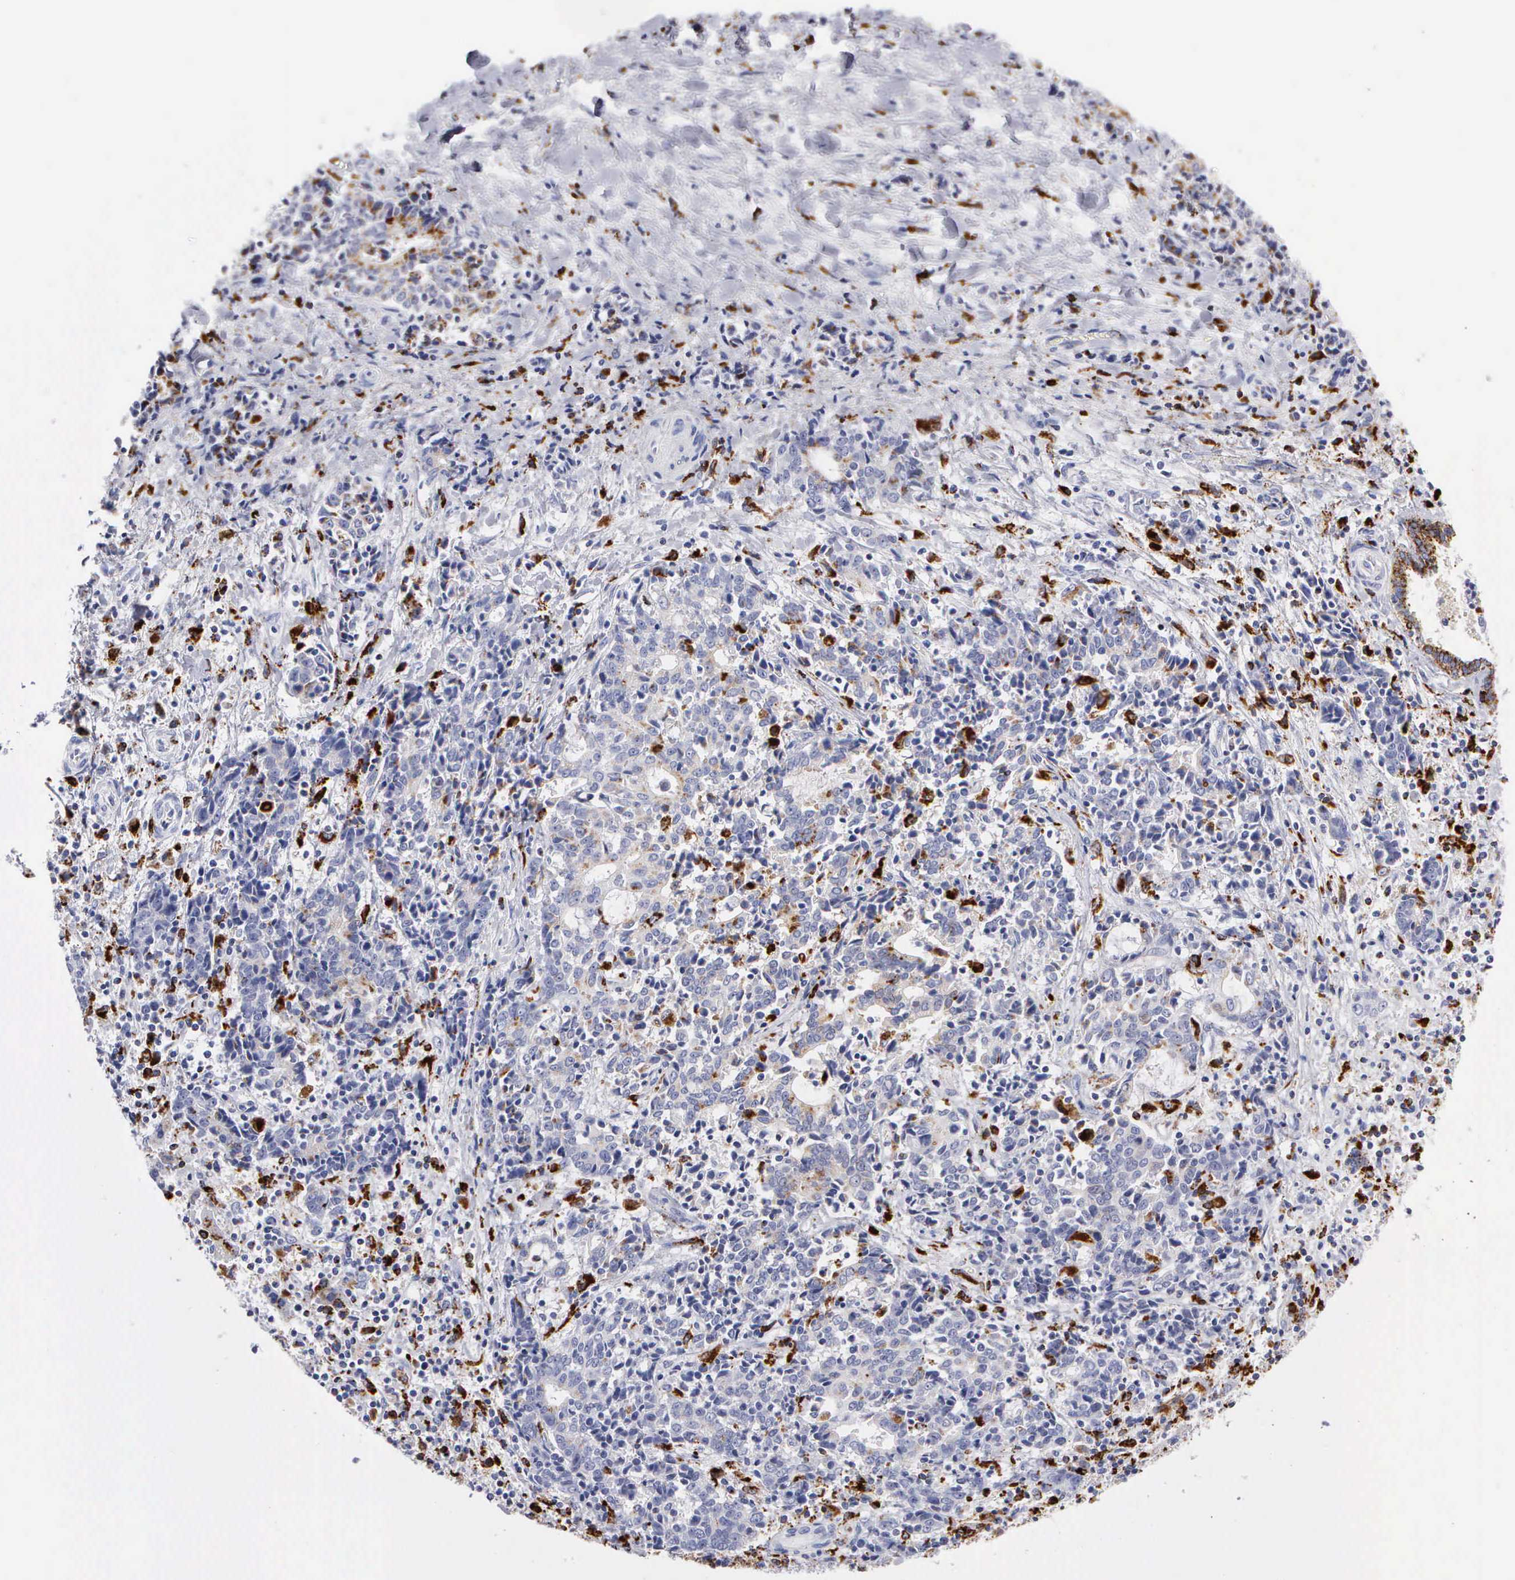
{"staining": {"intensity": "weak", "quantity": "<25%", "location": "cytoplasmic/membranous"}, "tissue": "liver cancer", "cell_type": "Tumor cells", "image_type": "cancer", "snomed": [{"axis": "morphology", "description": "Cholangiocarcinoma"}, {"axis": "topography", "description": "Liver"}], "caption": "The histopathology image displays no significant expression in tumor cells of liver cancer (cholangiocarcinoma). (Immunohistochemistry, brightfield microscopy, high magnification).", "gene": "CTSH", "patient": {"sex": "male", "age": 57}}